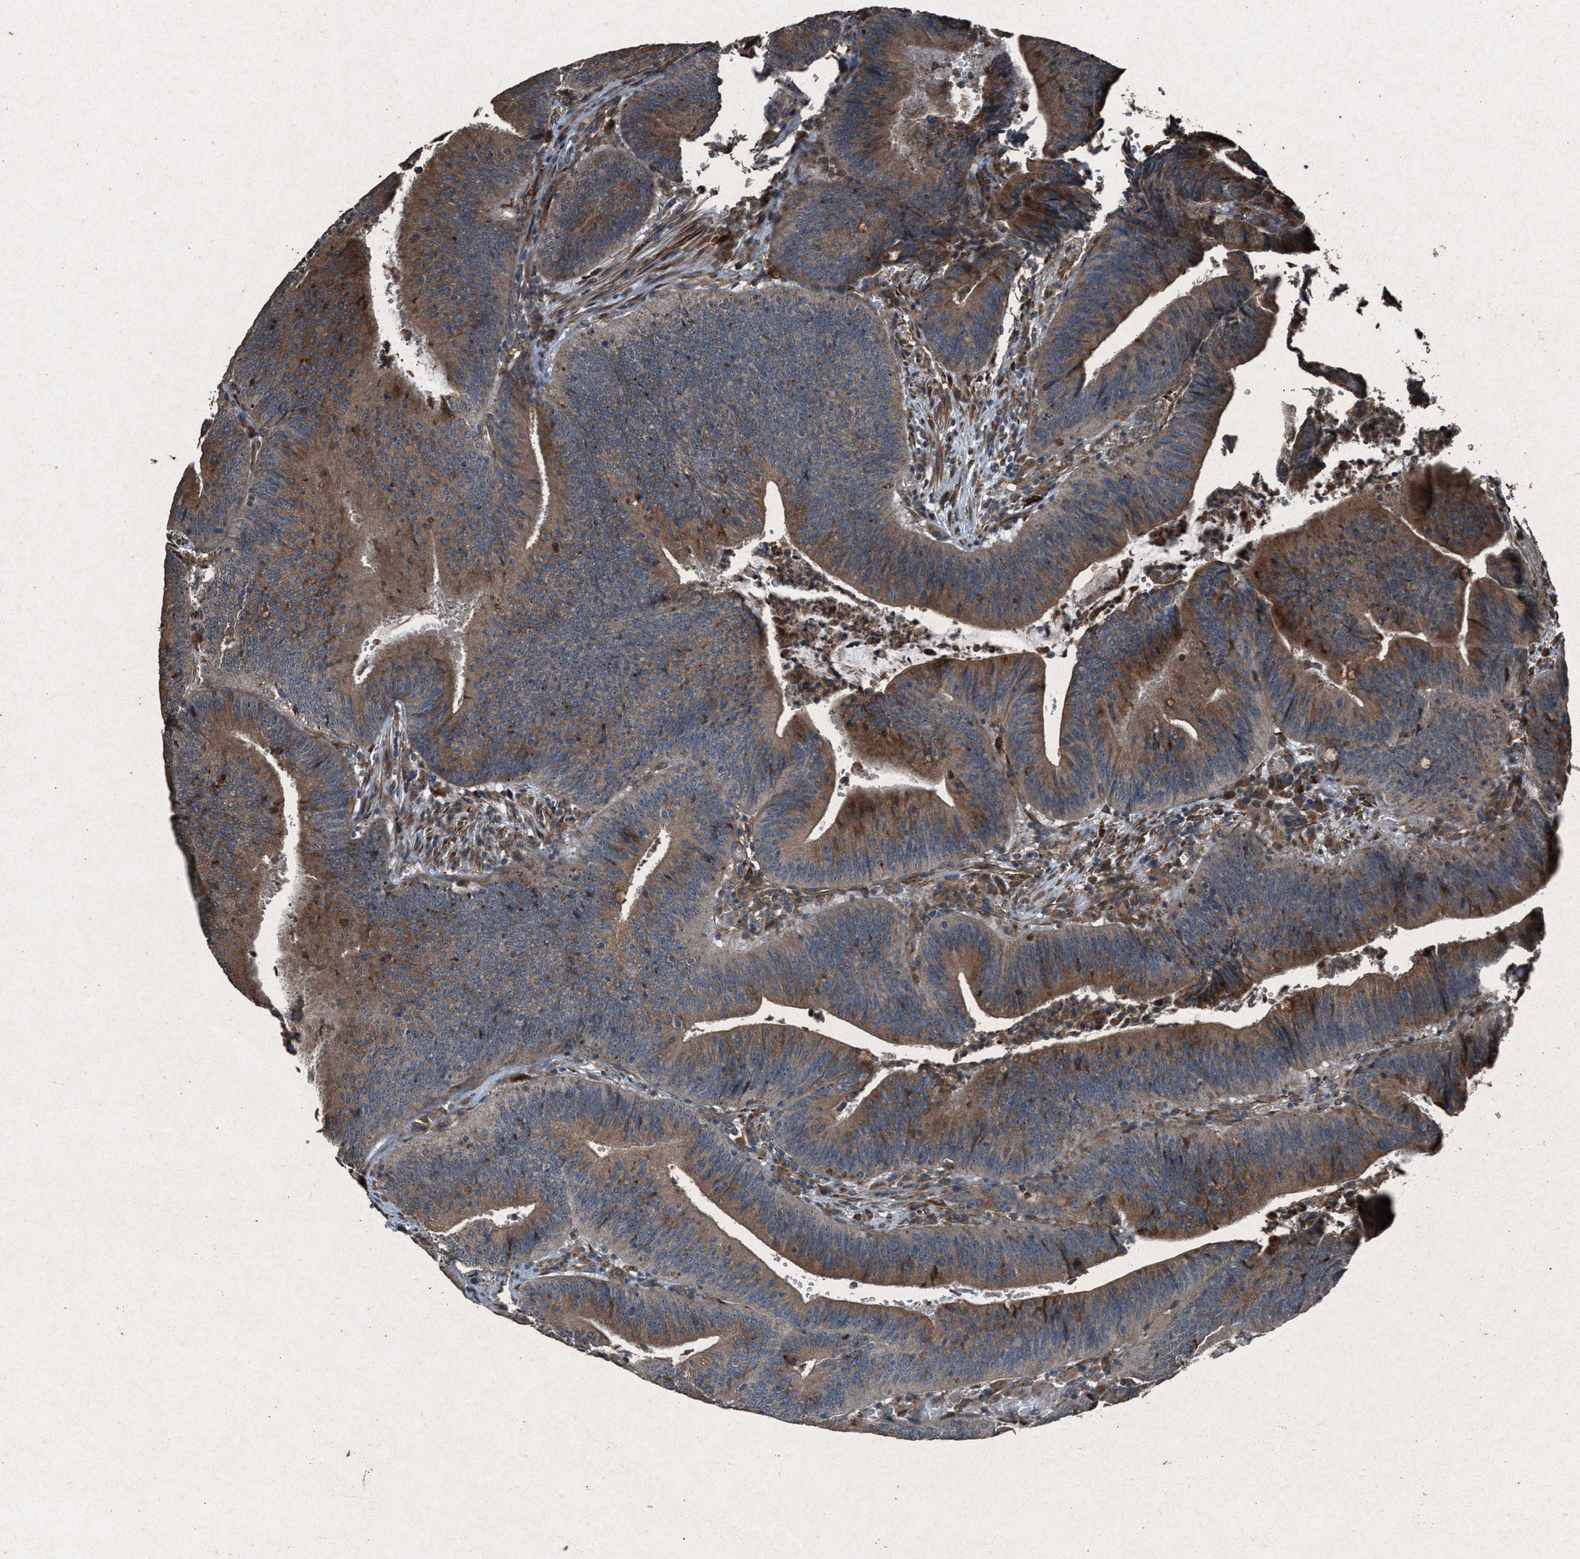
{"staining": {"intensity": "moderate", "quantity": ">75%", "location": "cytoplasmic/membranous"}, "tissue": "colorectal cancer", "cell_type": "Tumor cells", "image_type": "cancer", "snomed": [{"axis": "morphology", "description": "Normal tissue, NOS"}, {"axis": "morphology", "description": "Adenocarcinoma, NOS"}, {"axis": "topography", "description": "Rectum"}], "caption": "This is a micrograph of immunohistochemistry (IHC) staining of colorectal cancer, which shows moderate expression in the cytoplasmic/membranous of tumor cells.", "gene": "CALR", "patient": {"sex": "female", "age": 66}}